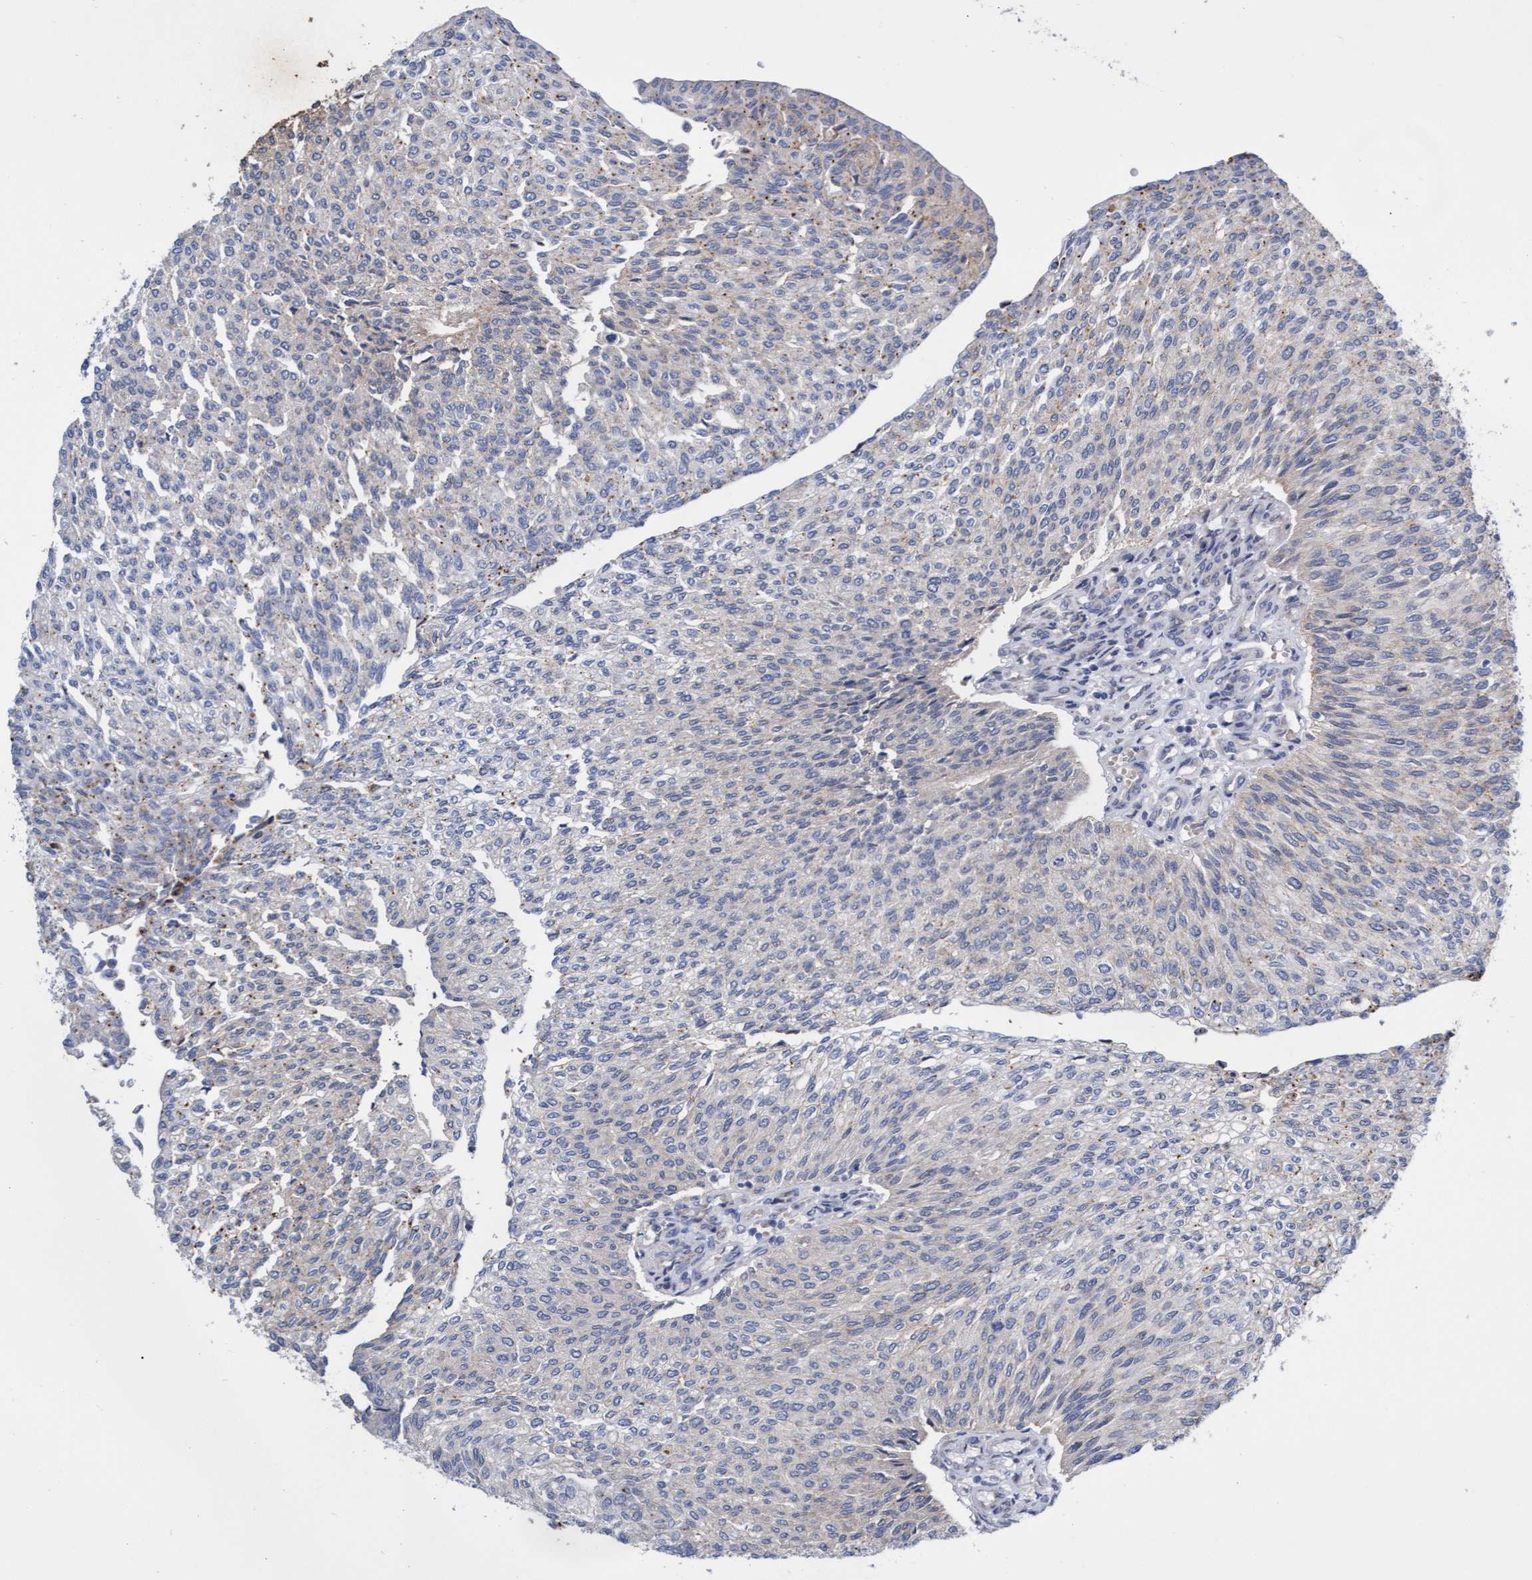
{"staining": {"intensity": "negative", "quantity": "none", "location": "none"}, "tissue": "urothelial cancer", "cell_type": "Tumor cells", "image_type": "cancer", "snomed": [{"axis": "morphology", "description": "Urothelial carcinoma, Low grade"}, {"axis": "topography", "description": "Urinary bladder"}], "caption": "The photomicrograph exhibits no significant staining in tumor cells of urothelial cancer.", "gene": "ABCF2", "patient": {"sex": "female", "age": 79}}